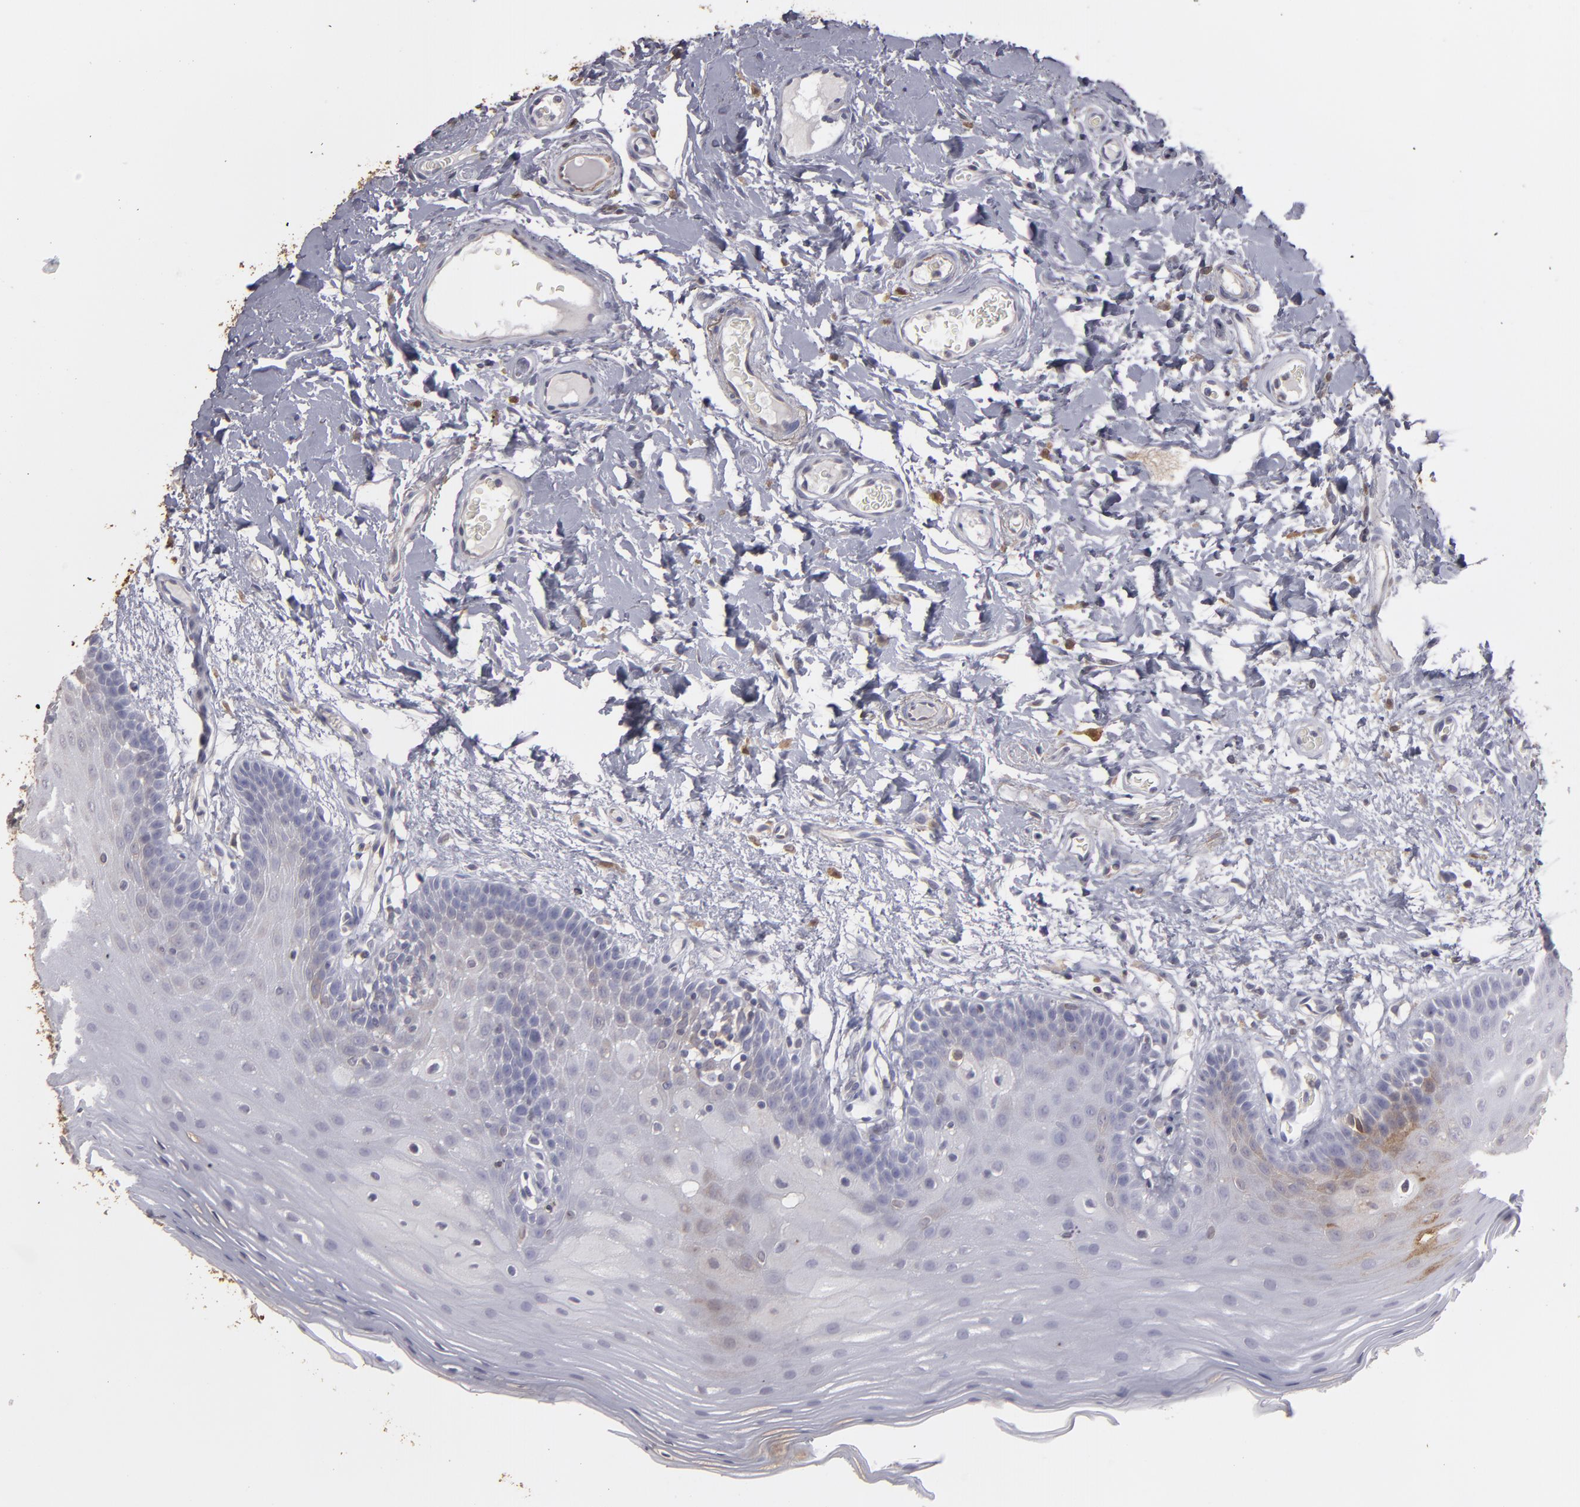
{"staining": {"intensity": "strong", "quantity": "25%-75%", "location": "cytoplasmic/membranous"}, "tissue": "oral mucosa", "cell_type": "Squamous epithelial cells", "image_type": "normal", "snomed": [{"axis": "morphology", "description": "Normal tissue, NOS"}, {"axis": "morphology", "description": "Squamous cell carcinoma, NOS"}, {"axis": "topography", "description": "Skeletal muscle"}, {"axis": "topography", "description": "Oral tissue"}, {"axis": "topography", "description": "Head-Neck"}], "caption": "Approximately 25%-75% of squamous epithelial cells in normal oral mucosa show strong cytoplasmic/membranous protein expression as visualized by brown immunohistochemical staining.", "gene": "SEMA3G", "patient": {"sex": "male", "age": 71}}